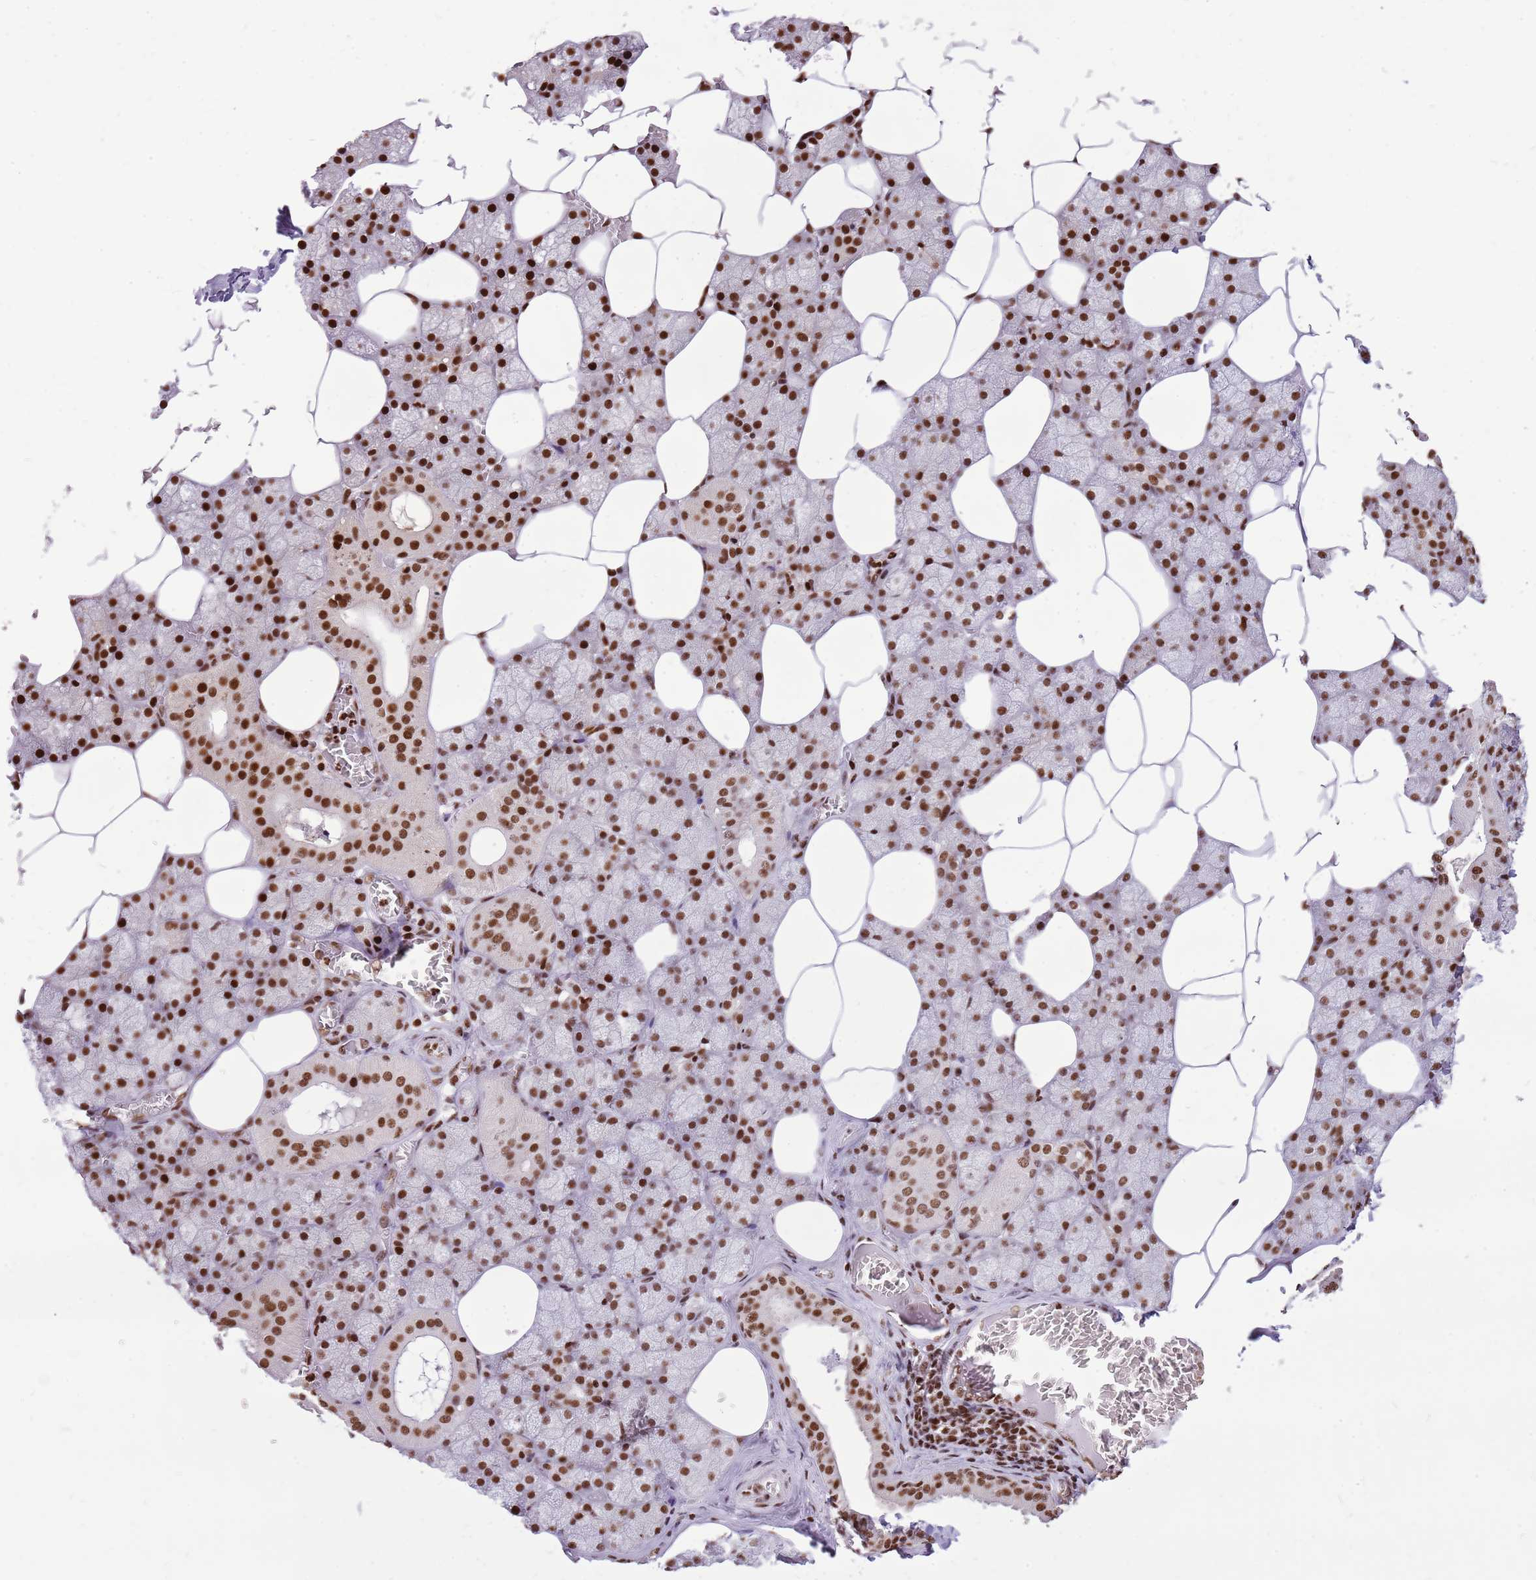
{"staining": {"intensity": "strong", "quantity": ">75%", "location": "nuclear"}, "tissue": "salivary gland", "cell_type": "Glandular cells", "image_type": "normal", "snomed": [{"axis": "morphology", "description": "Normal tissue, NOS"}, {"axis": "topography", "description": "Salivary gland"}], "caption": "Immunohistochemical staining of benign salivary gland shows high levels of strong nuclear expression in approximately >75% of glandular cells.", "gene": "WASHC4", "patient": {"sex": "male", "age": 62}}